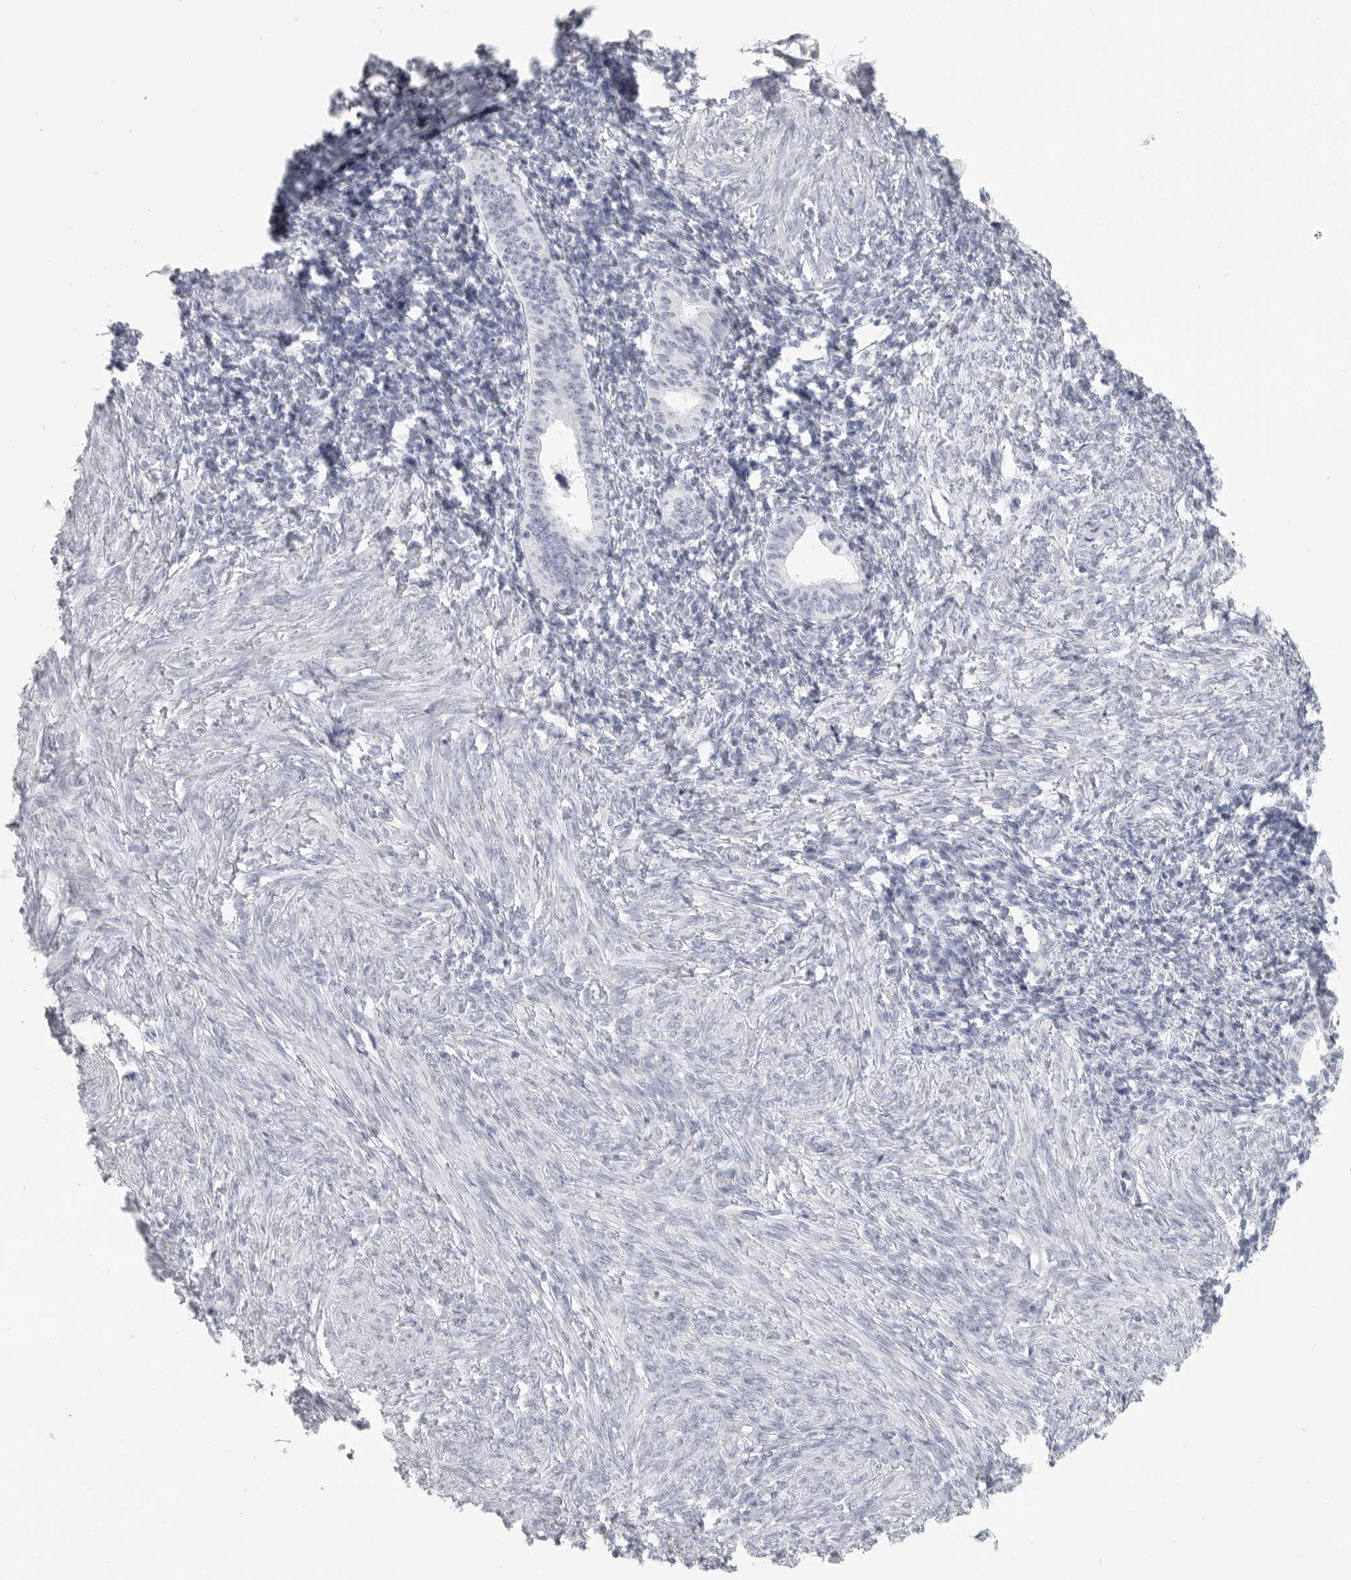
{"staining": {"intensity": "negative", "quantity": "none", "location": "none"}, "tissue": "endometrium", "cell_type": "Cells in endometrial stroma", "image_type": "normal", "snomed": [{"axis": "morphology", "description": "Normal tissue, NOS"}, {"axis": "topography", "description": "Endometrium"}], "caption": "Endometrium stained for a protein using immunohistochemistry exhibits no positivity cells in endometrial stroma.", "gene": "LY6D", "patient": {"sex": "female", "age": 77}}